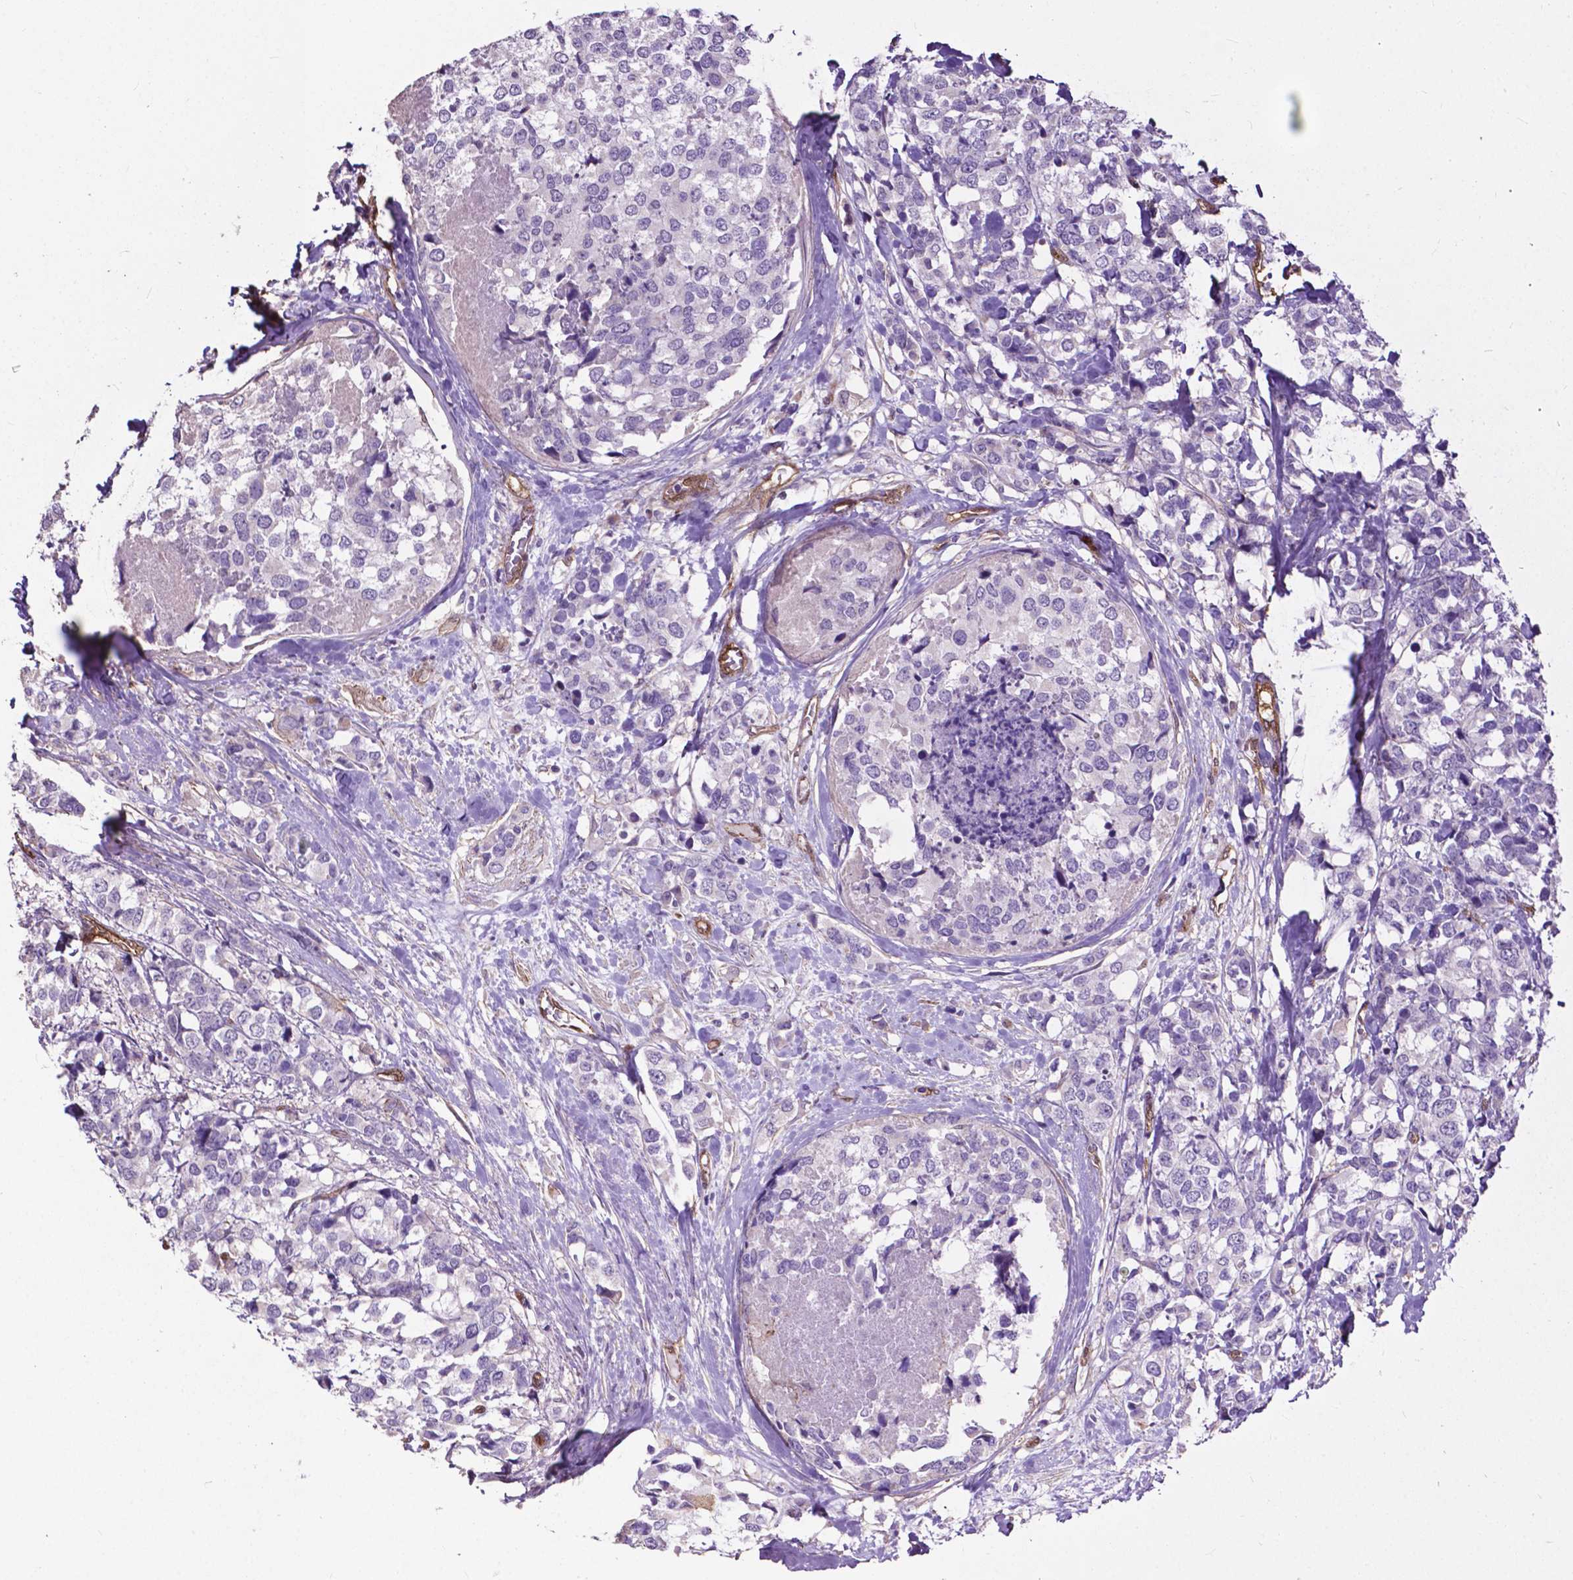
{"staining": {"intensity": "negative", "quantity": "none", "location": "none"}, "tissue": "breast cancer", "cell_type": "Tumor cells", "image_type": "cancer", "snomed": [{"axis": "morphology", "description": "Lobular carcinoma"}, {"axis": "topography", "description": "Breast"}], "caption": "IHC photomicrograph of neoplastic tissue: breast lobular carcinoma stained with DAB (3,3'-diaminobenzidine) demonstrates no significant protein staining in tumor cells.", "gene": "PDLIM1", "patient": {"sex": "female", "age": 59}}